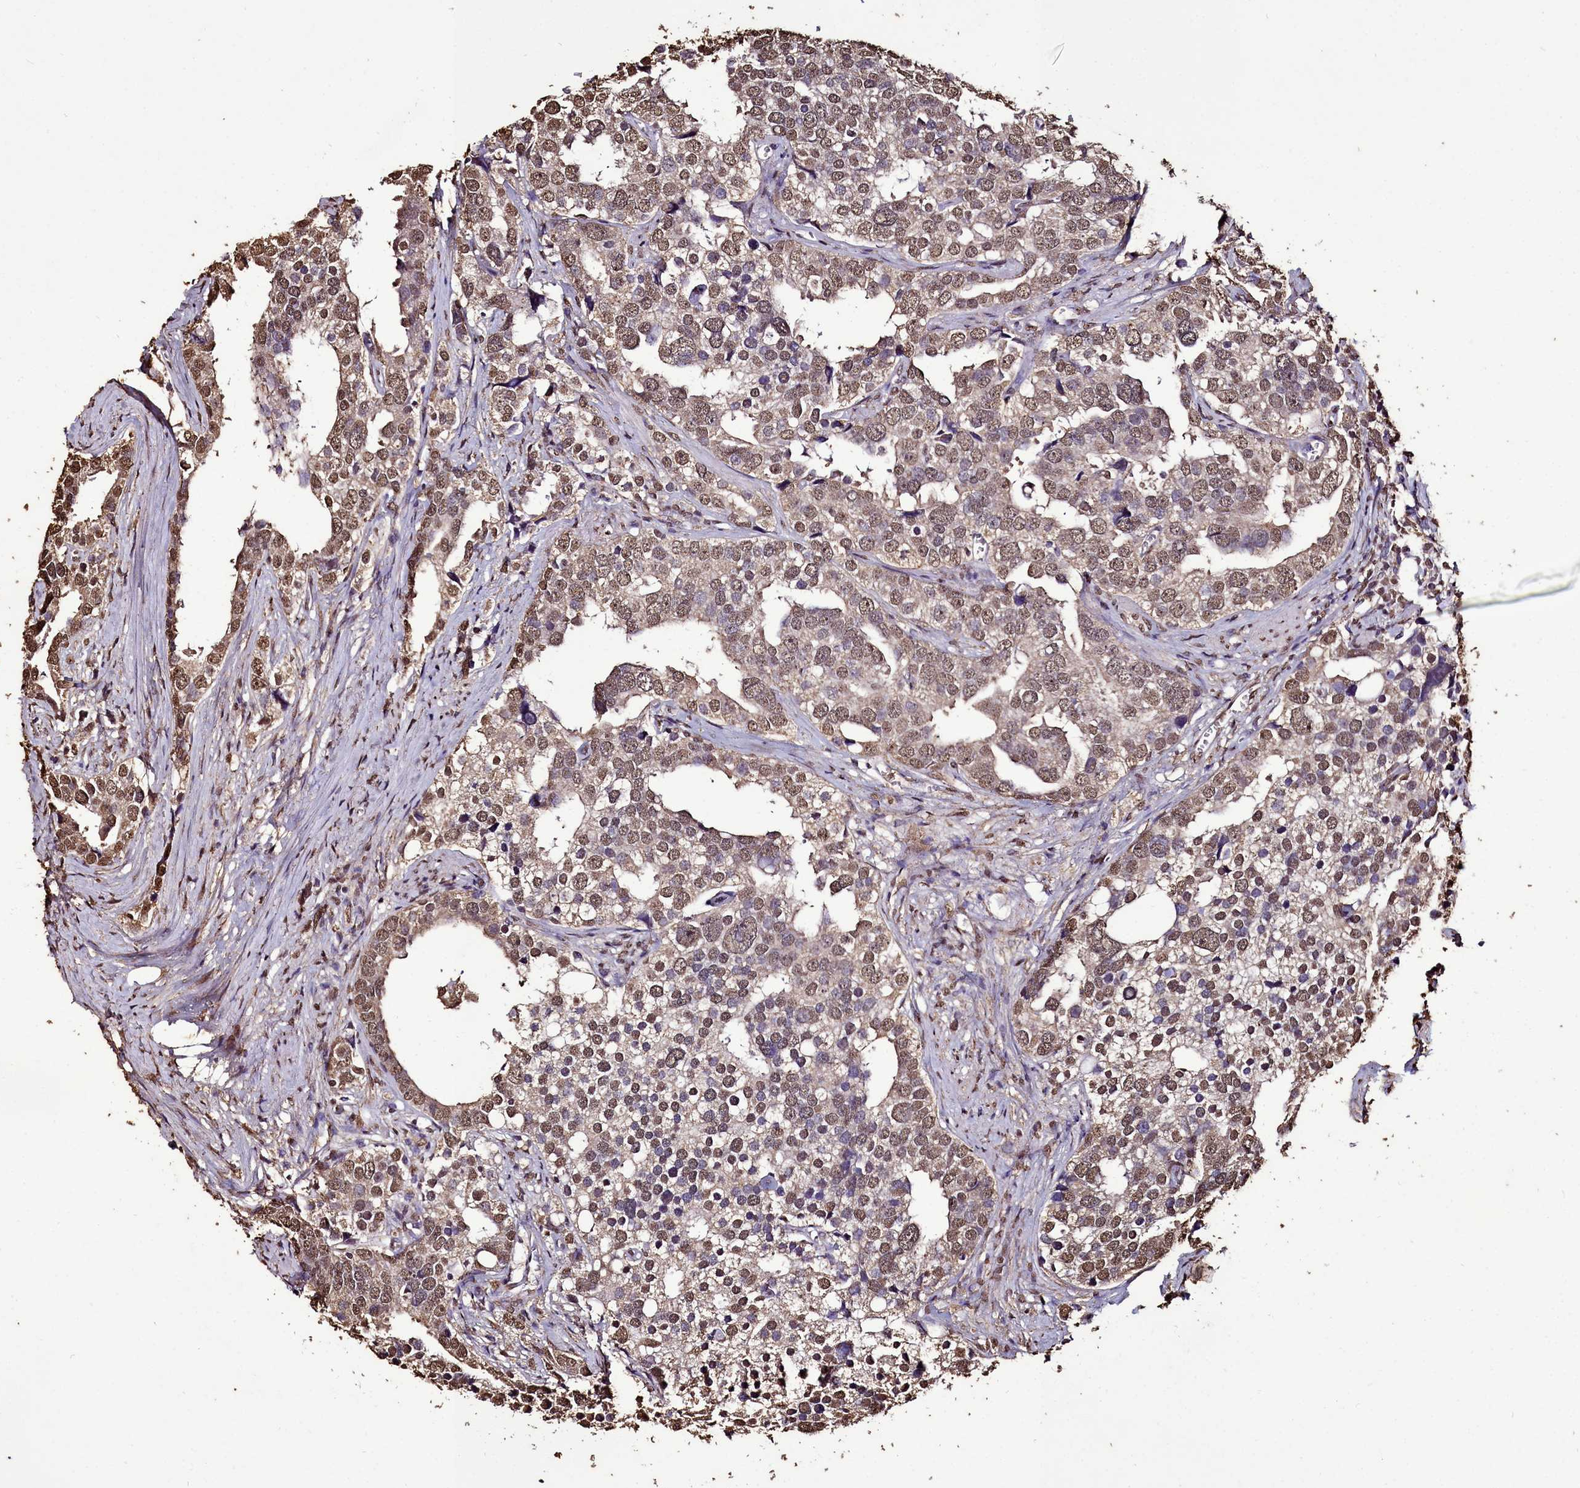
{"staining": {"intensity": "moderate", "quantity": ">75%", "location": "nuclear"}, "tissue": "prostate cancer", "cell_type": "Tumor cells", "image_type": "cancer", "snomed": [{"axis": "morphology", "description": "Adenocarcinoma, High grade"}, {"axis": "topography", "description": "Prostate"}], "caption": "Tumor cells reveal medium levels of moderate nuclear positivity in about >75% of cells in human high-grade adenocarcinoma (prostate).", "gene": "TRIP6", "patient": {"sex": "male", "age": 71}}